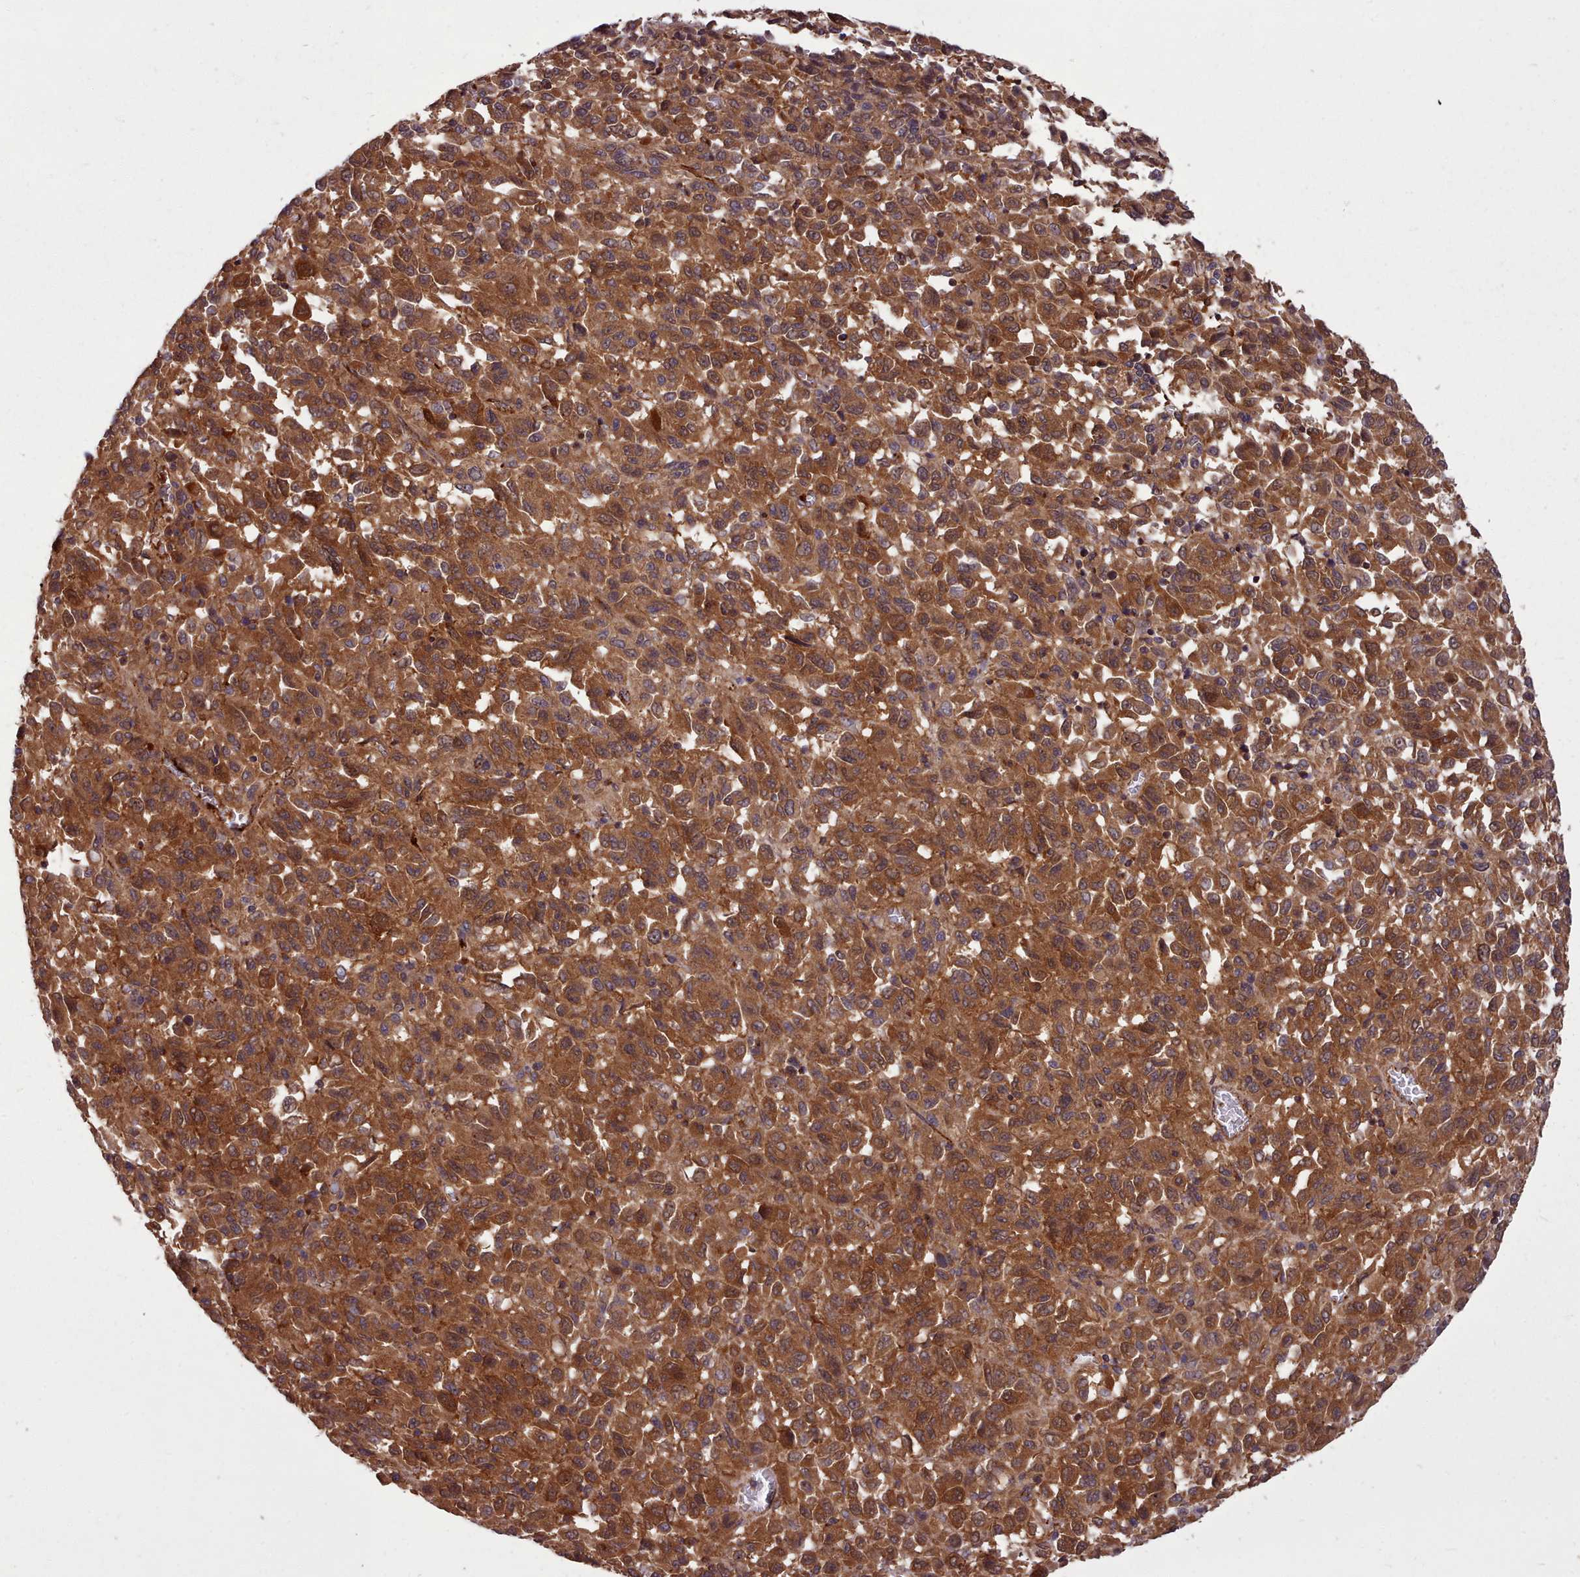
{"staining": {"intensity": "moderate", "quantity": ">75%", "location": "cytoplasmic/membranous"}, "tissue": "melanoma", "cell_type": "Tumor cells", "image_type": "cancer", "snomed": [{"axis": "morphology", "description": "Malignant melanoma, Metastatic site"}, {"axis": "topography", "description": "Lung"}], "caption": "Tumor cells display moderate cytoplasmic/membranous staining in approximately >75% of cells in melanoma.", "gene": "STUB1", "patient": {"sex": "male", "age": 64}}